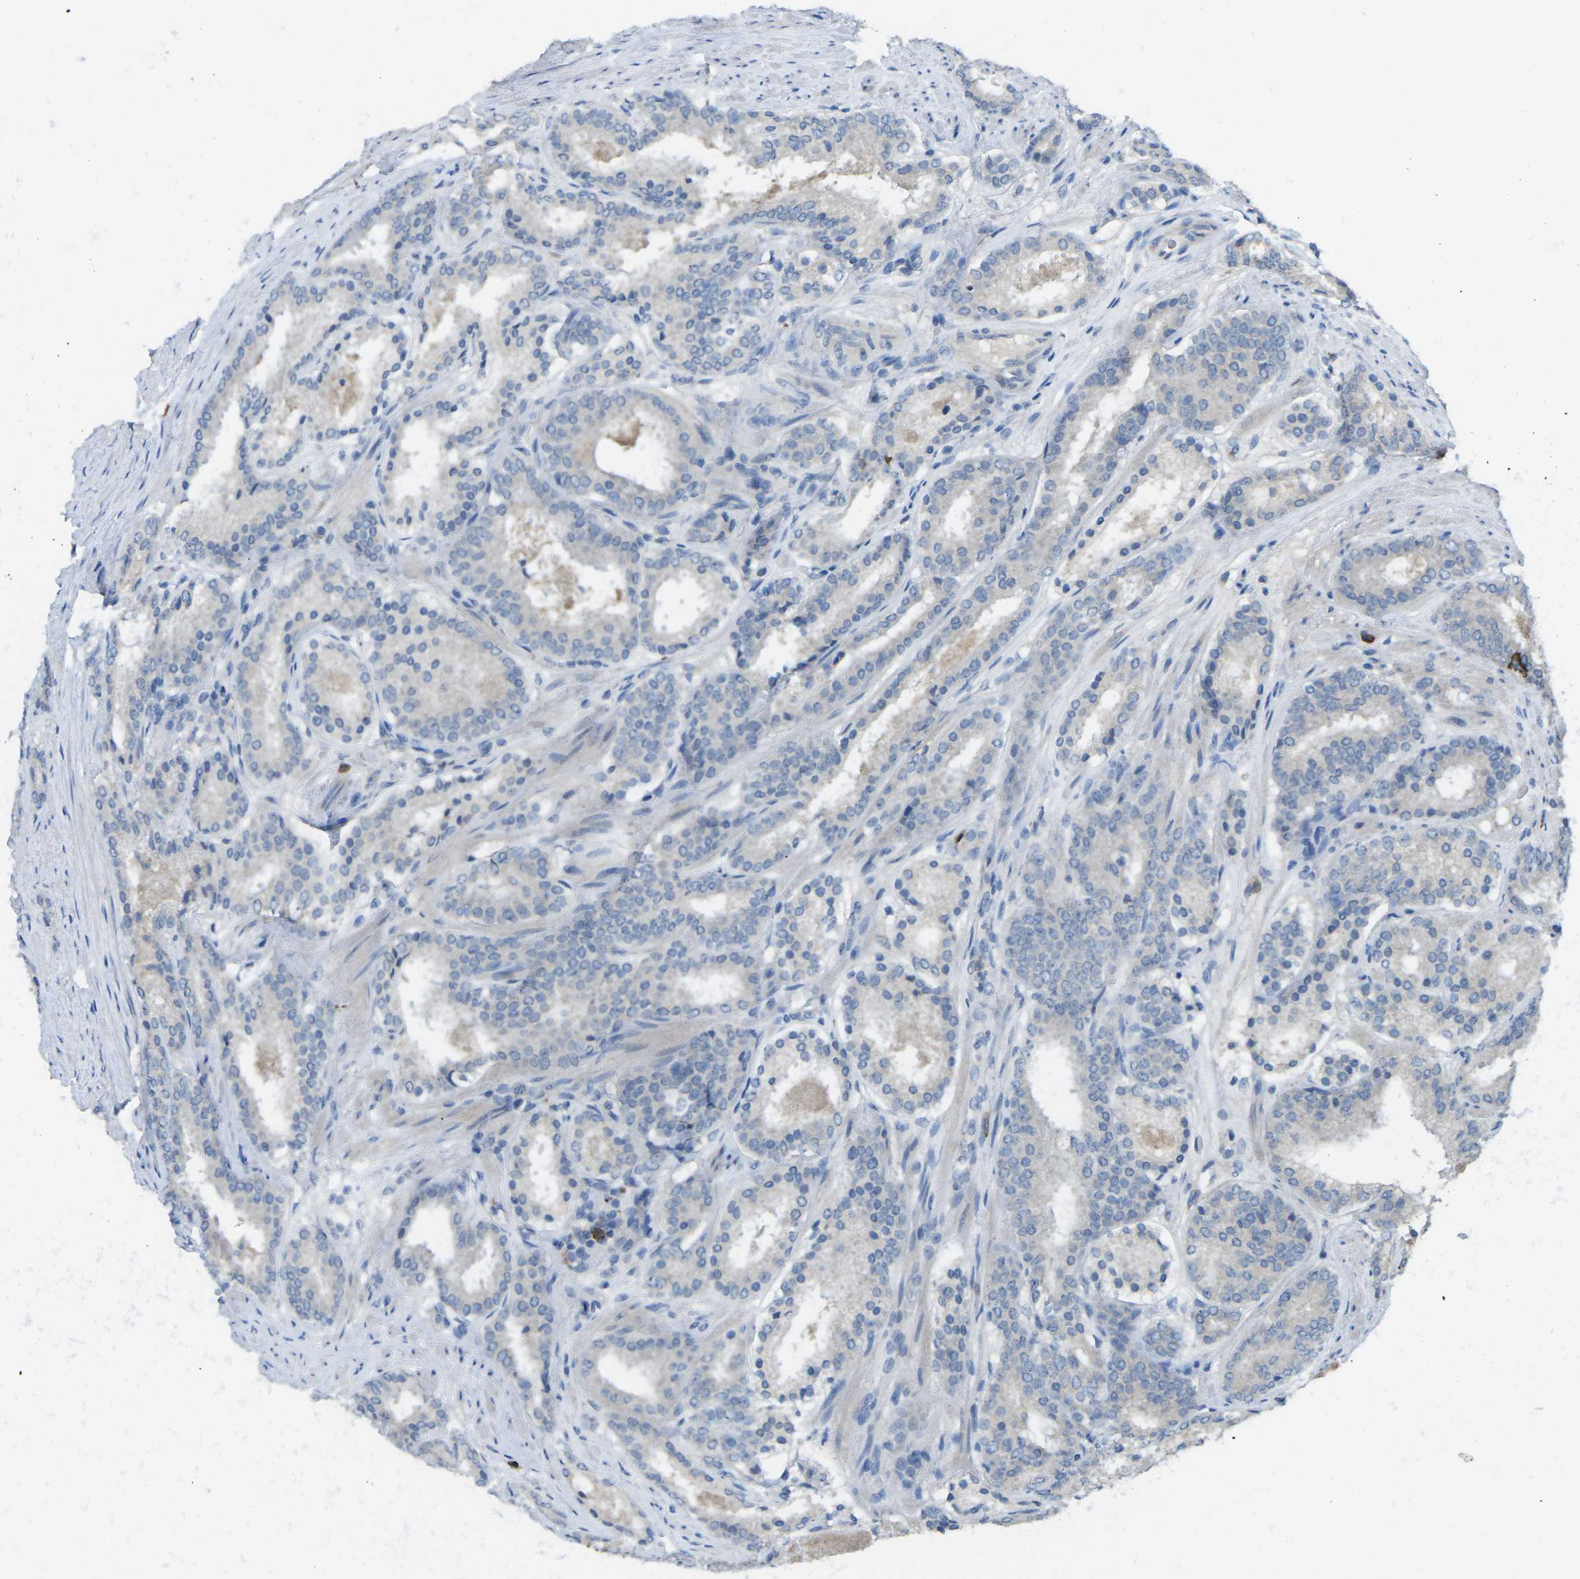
{"staining": {"intensity": "negative", "quantity": "none", "location": "none"}, "tissue": "prostate cancer", "cell_type": "Tumor cells", "image_type": "cancer", "snomed": [{"axis": "morphology", "description": "Adenocarcinoma, Low grade"}, {"axis": "topography", "description": "Prostate"}], "caption": "The immunohistochemistry histopathology image has no significant staining in tumor cells of prostate cancer tissue. (DAB IHC with hematoxylin counter stain).", "gene": "CD19", "patient": {"sex": "male", "age": 69}}